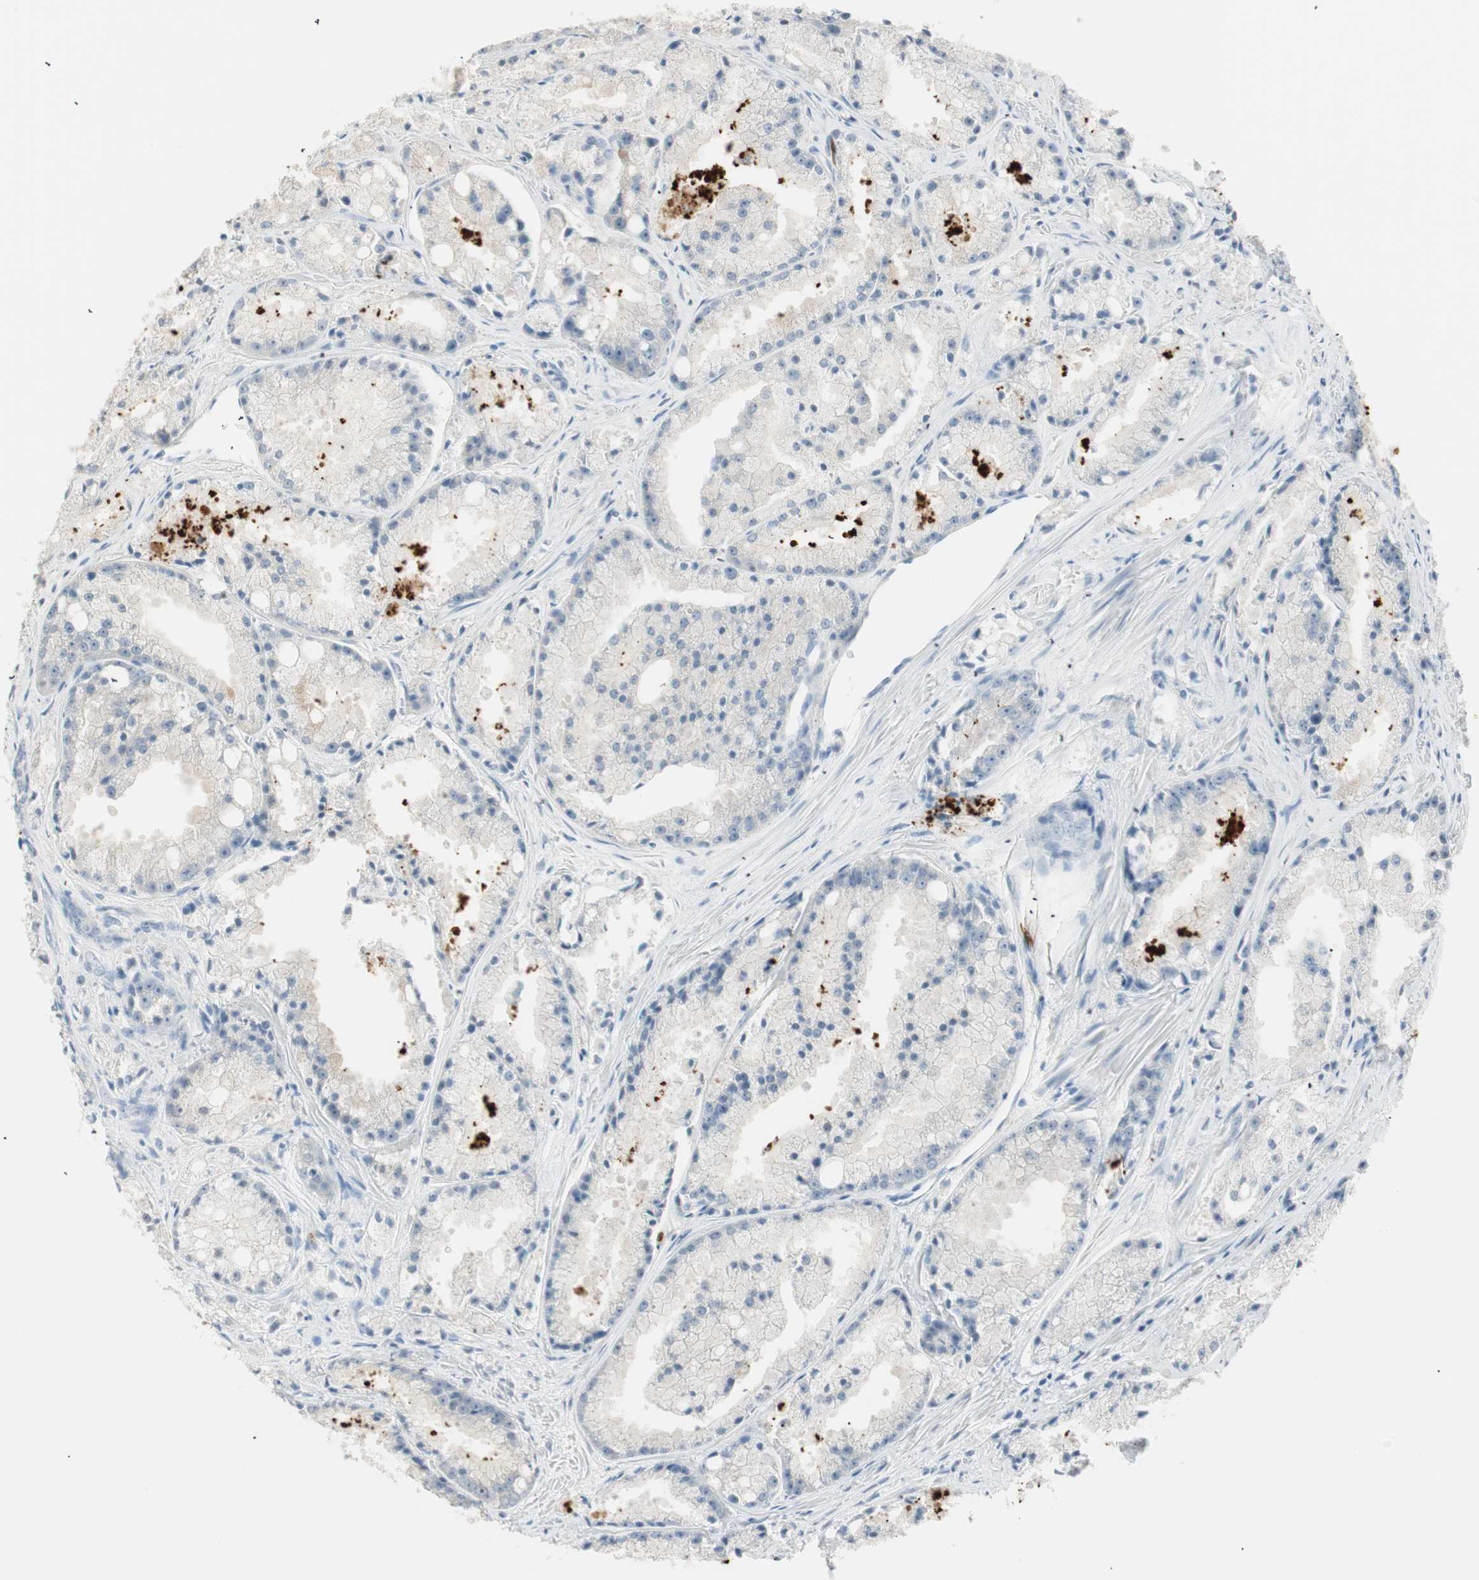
{"staining": {"intensity": "negative", "quantity": "none", "location": "none"}, "tissue": "prostate cancer", "cell_type": "Tumor cells", "image_type": "cancer", "snomed": [{"axis": "morphology", "description": "Adenocarcinoma, Low grade"}, {"axis": "topography", "description": "Prostate"}], "caption": "Immunohistochemistry (IHC) of human prostate cancer displays no expression in tumor cells. The staining was performed using DAB to visualize the protein expression in brown, while the nuclei were stained in blue with hematoxylin (Magnification: 20x).", "gene": "PRTN3", "patient": {"sex": "male", "age": 64}}